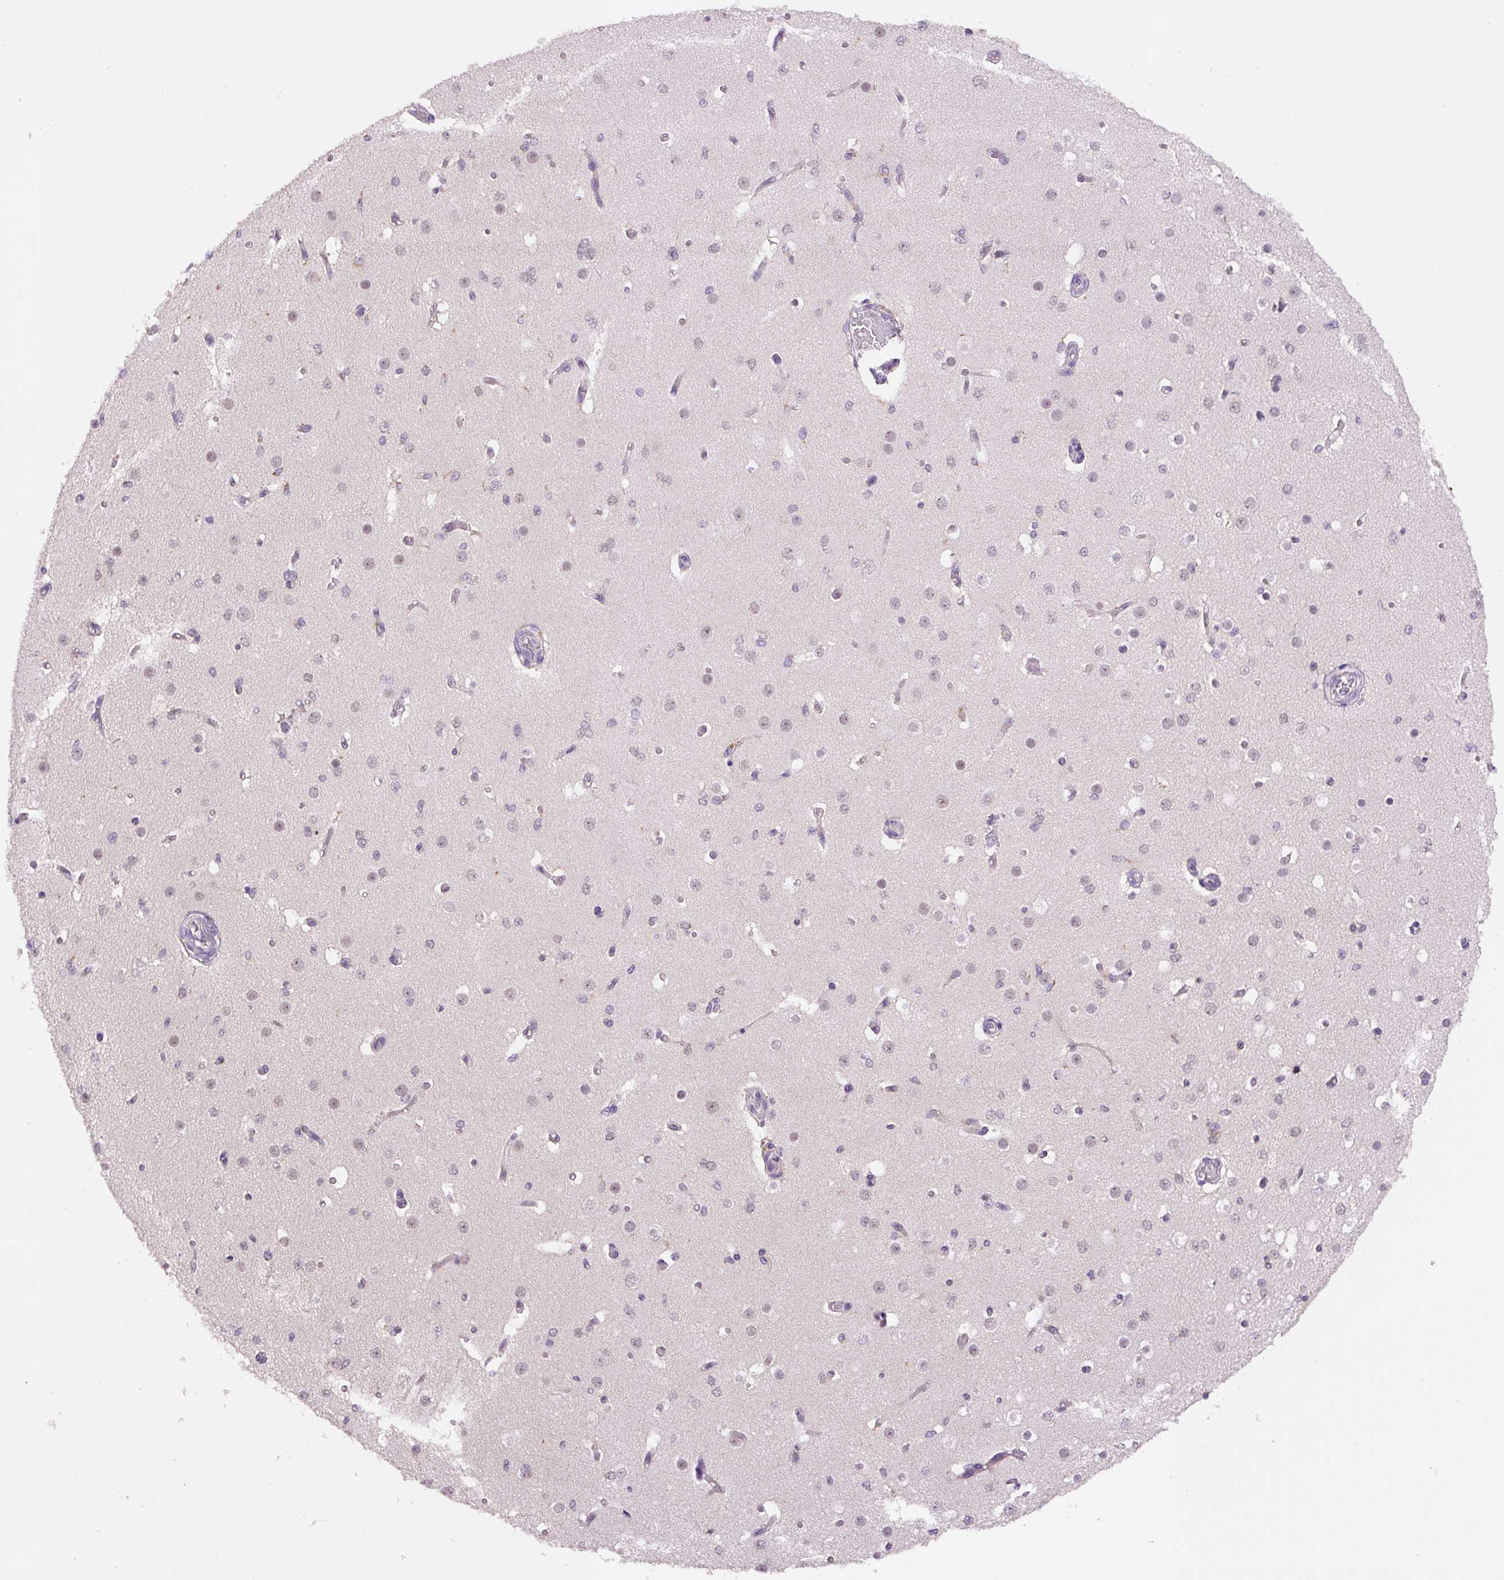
{"staining": {"intensity": "negative", "quantity": "none", "location": "none"}, "tissue": "cerebral cortex", "cell_type": "Endothelial cells", "image_type": "normal", "snomed": [{"axis": "morphology", "description": "Normal tissue, NOS"}, {"axis": "morphology", "description": "Inflammation, NOS"}, {"axis": "topography", "description": "Cerebral cortex"}], "caption": "The immunohistochemistry (IHC) micrograph has no significant positivity in endothelial cells of cerebral cortex.", "gene": "PCK2", "patient": {"sex": "male", "age": 6}}